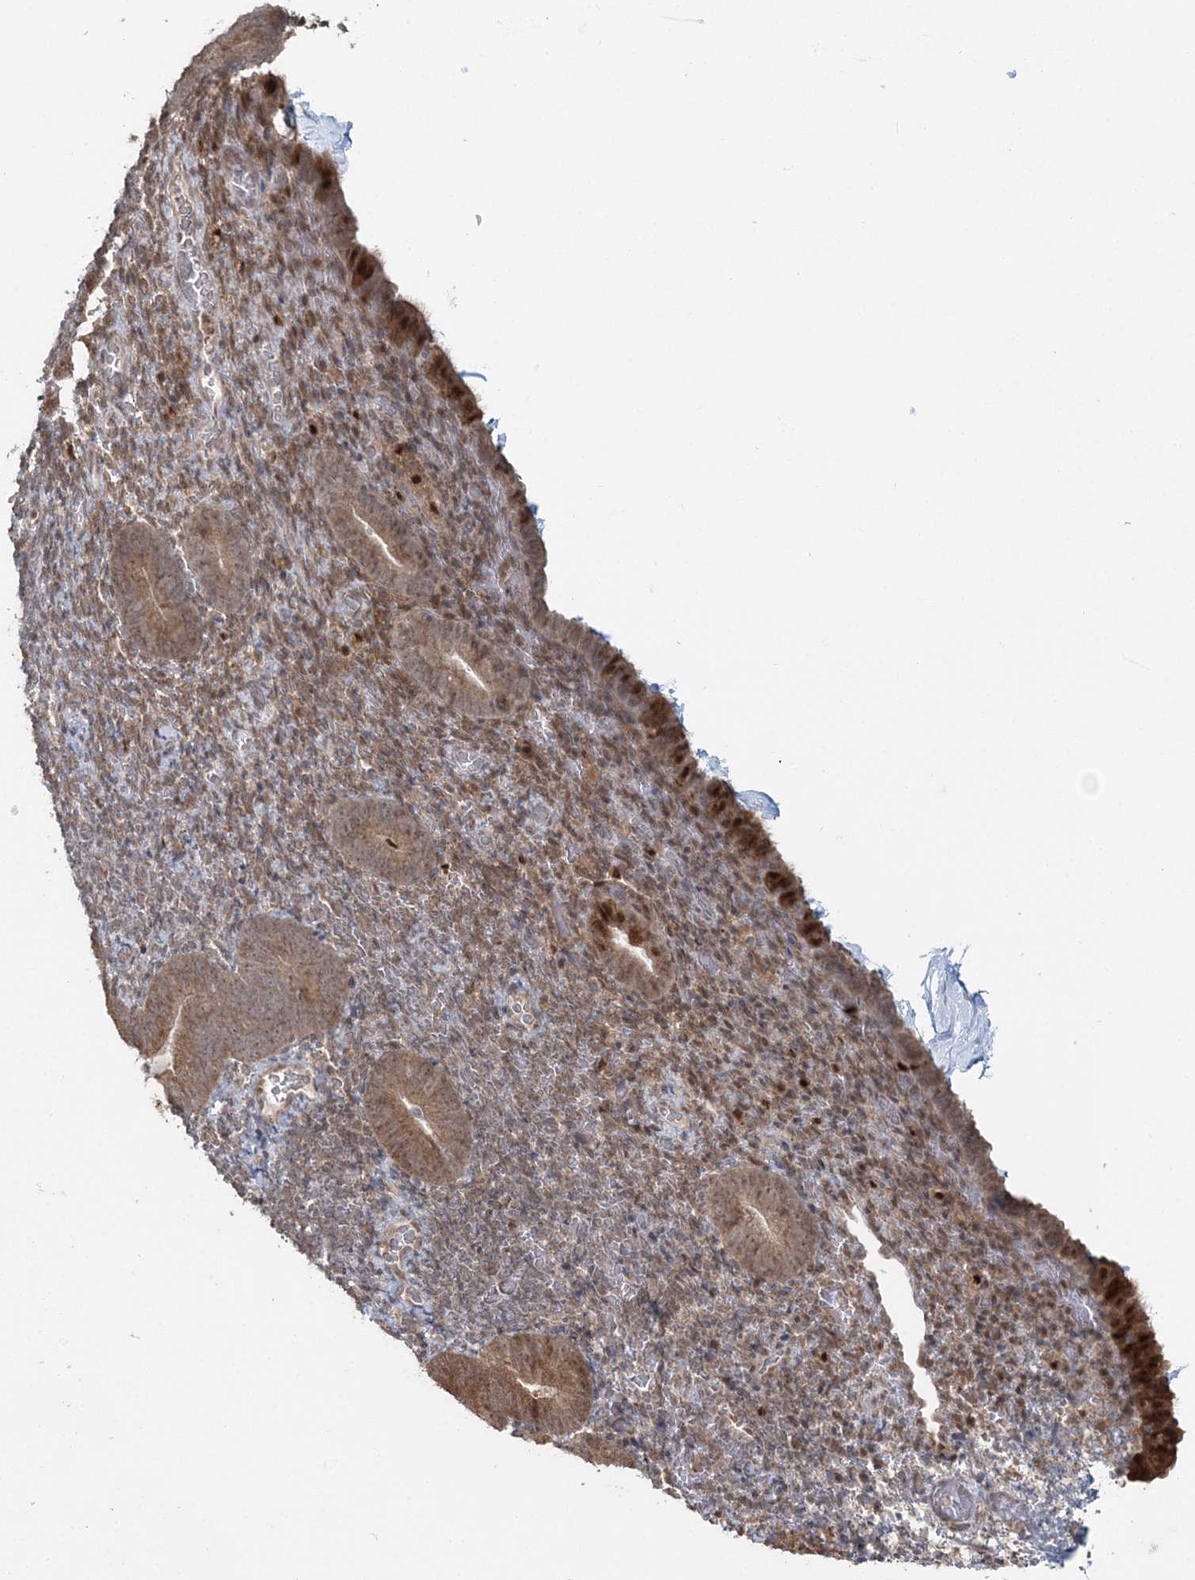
{"staining": {"intensity": "weak", "quantity": "25%-75%", "location": "cytoplasmic/membranous,nuclear"}, "tissue": "endometrium", "cell_type": "Cells in endometrial stroma", "image_type": "normal", "snomed": [{"axis": "morphology", "description": "Normal tissue, NOS"}, {"axis": "topography", "description": "Endometrium"}], "caption": "A low amount of weak cytoplasmic/membranous,nuclear expression is identified in approximately 25%-75% of cells in endometrial stroma in unremarkable endometrium. Immunohistochemistry (ihc) stains the protein of interest in brown and the nuclei are stained blue.", "gene": "SLU7", "patient": {"sex": "female", "age": 51}}